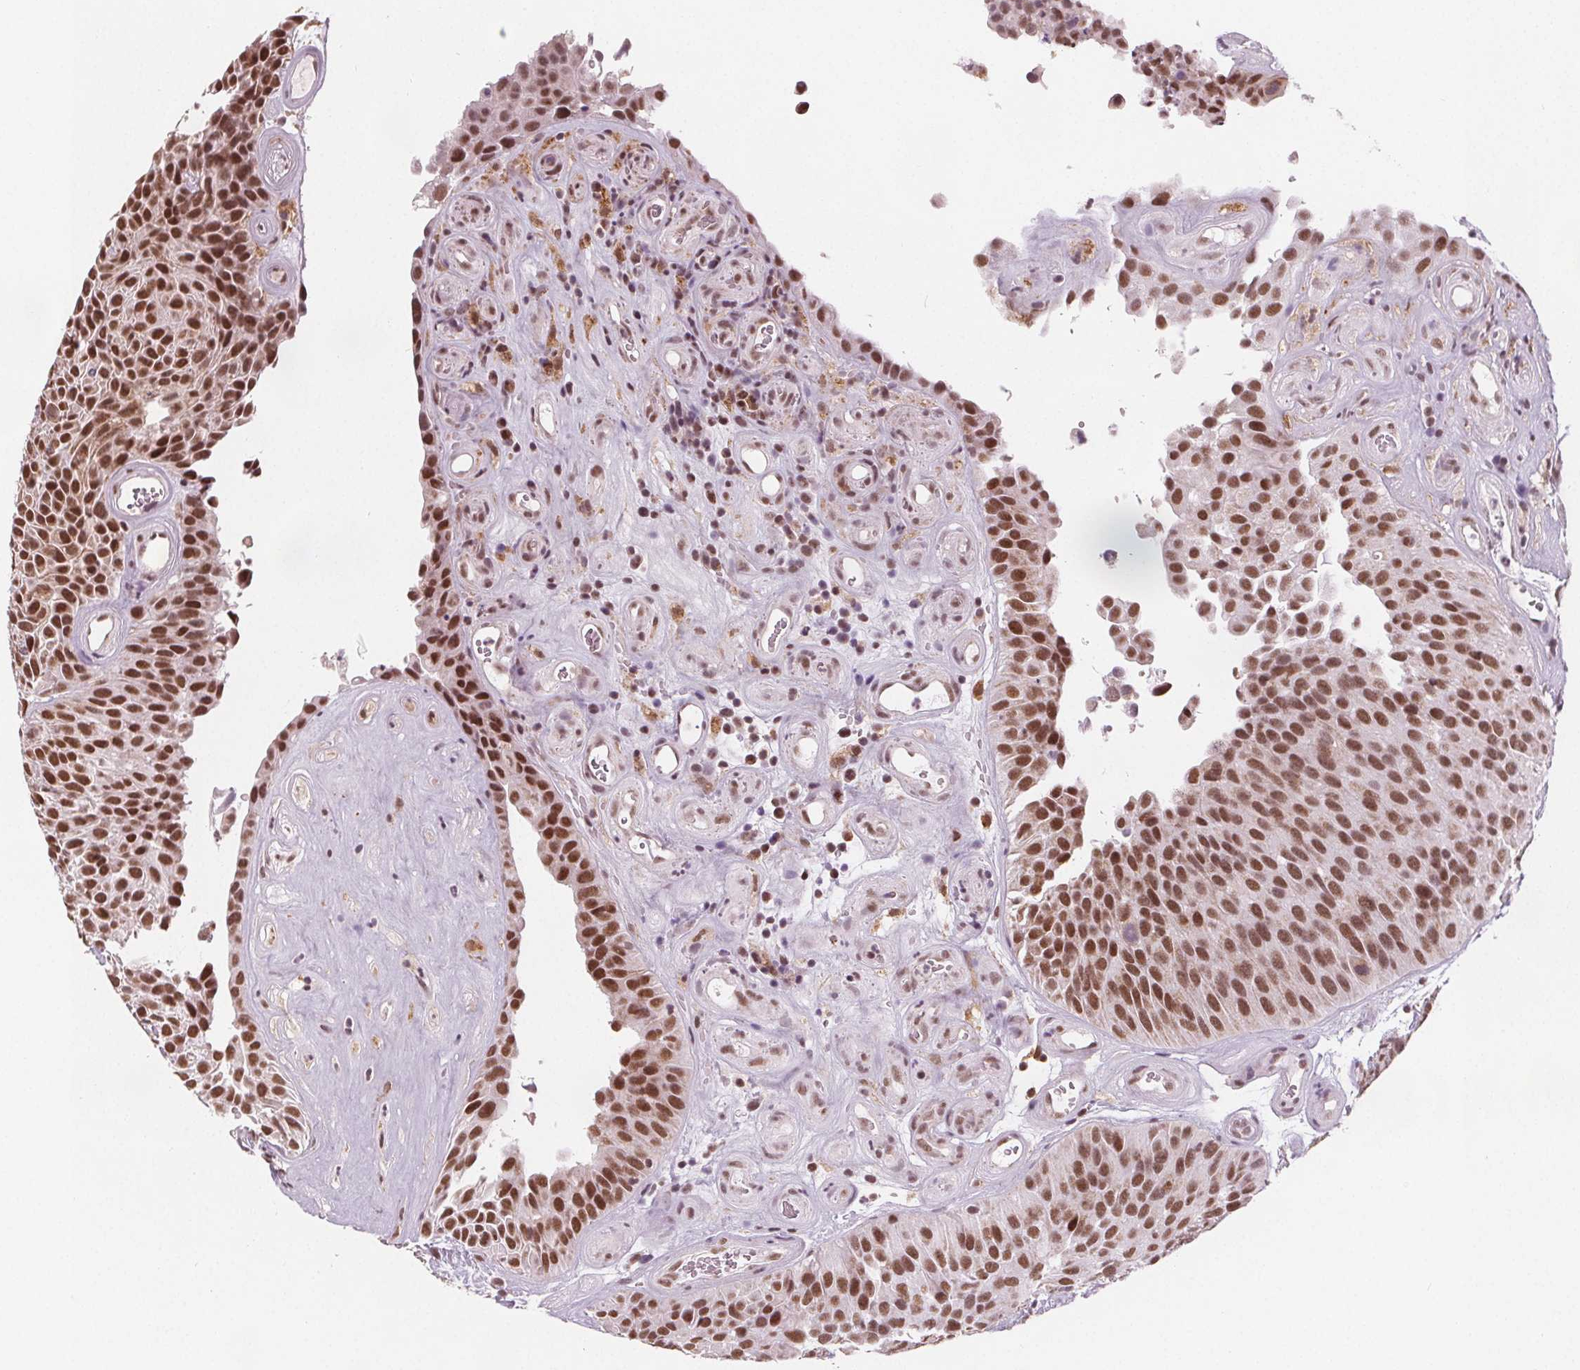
{"staining": {"intensity": "moderate", "quantity": ">75%", "location": "nuclear"}, "tissue": "urothelial cancer", "cell_type": "Tumor cells", "image_type": "cancer", "snomed": [{"axis": "morphology", "description": "Urothelial carcinoma, Low grade"}, {"axis": "topography", "description": "Urinary bladder"}], "caption": "Urothelial carcinoma (low-grade) stained for a protein (brown) exhibits moderate nuclear positive staining in about >75% of tumor cells.", "gene": "DPM2", "patient": {"sex": "male", "age": 76}}